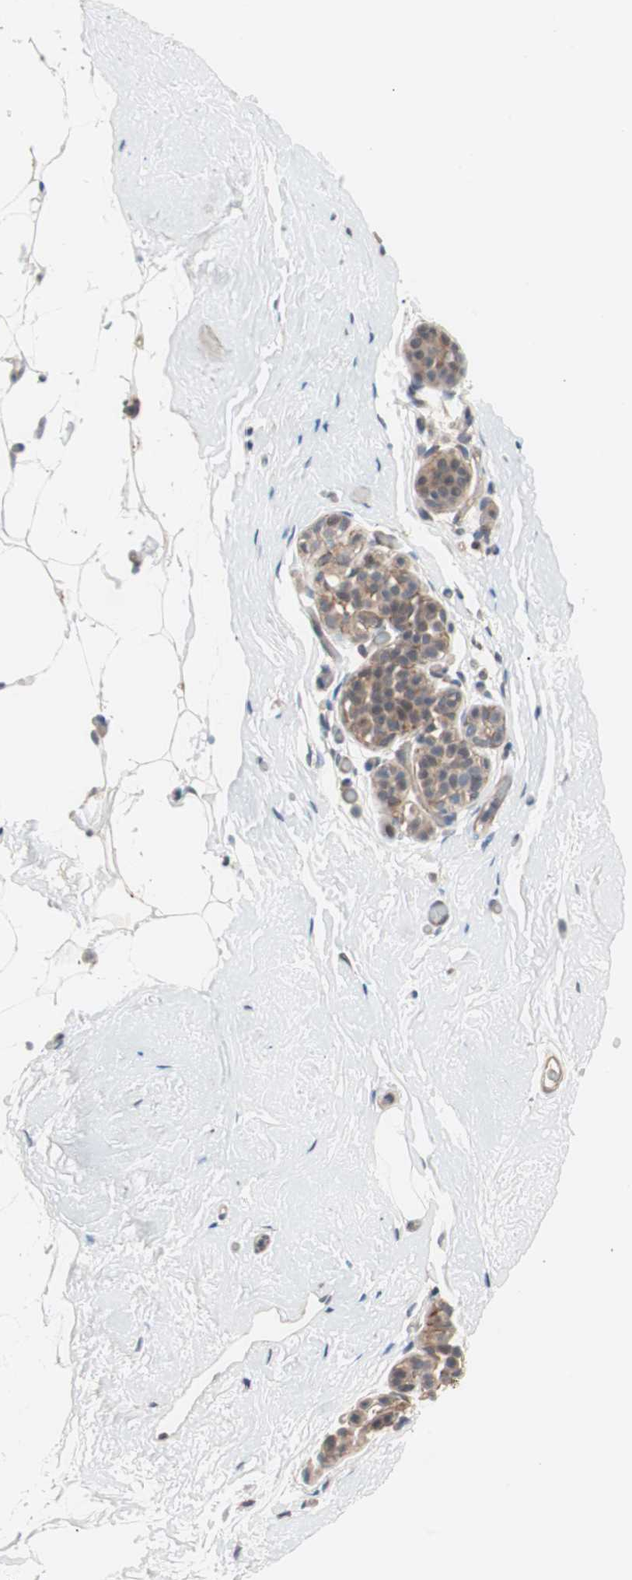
{"staining": {"intensity": "negative", "quantity": "none", "location": "none"}, "tissue": "breast", "cell_type": "Adipocytes", "image_type": "normal", "snomed": [{"axis": "morphology", "description": "Normal tissue, NOS"}, {"axis": "topography", "description": "Breast"}], "caption": "Breast stained for a protein using immunohistochemistry demonstrates no staining adipocytes.", "gene": "SMG1", "patient": {"sex": "female", "age": 75}}